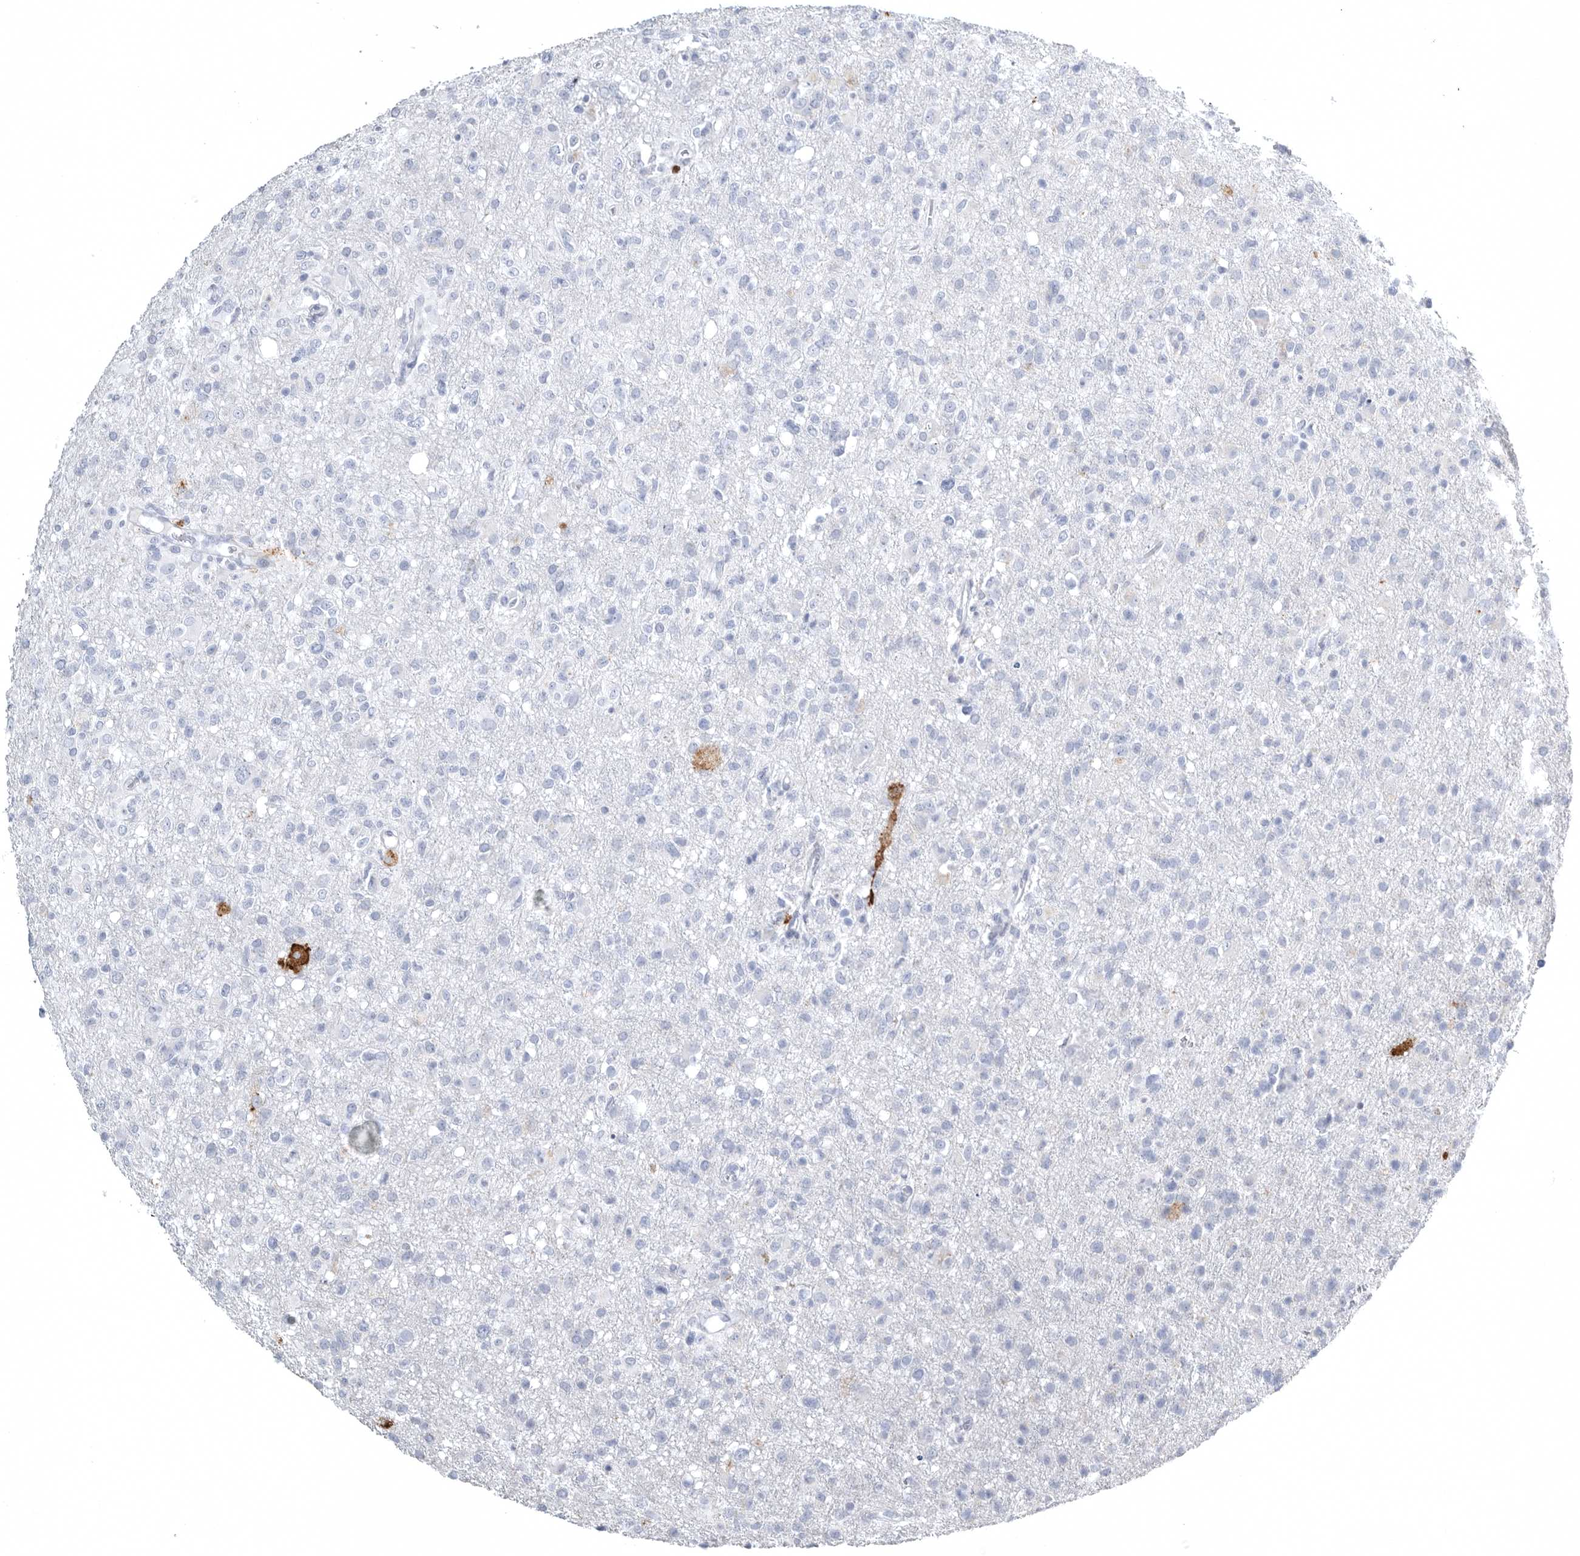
{"staining": {"intensity": "negative", "quantity": "none", "location": "none"}, "tissue": "glioma", "cell_type": "Tumor cells", "image_type": "cancer", "snomed": [{"axis": "morphology", "description": "Glioma, malignant, High grade"}, {"axis": "topography", "description": "Brain"}], "caption": "Glioma was stained to show a protein in brown. There is no significant expression in tumor cells.", "gene": "TIMP1", "patient": {"sex": "female", "age": 57}}